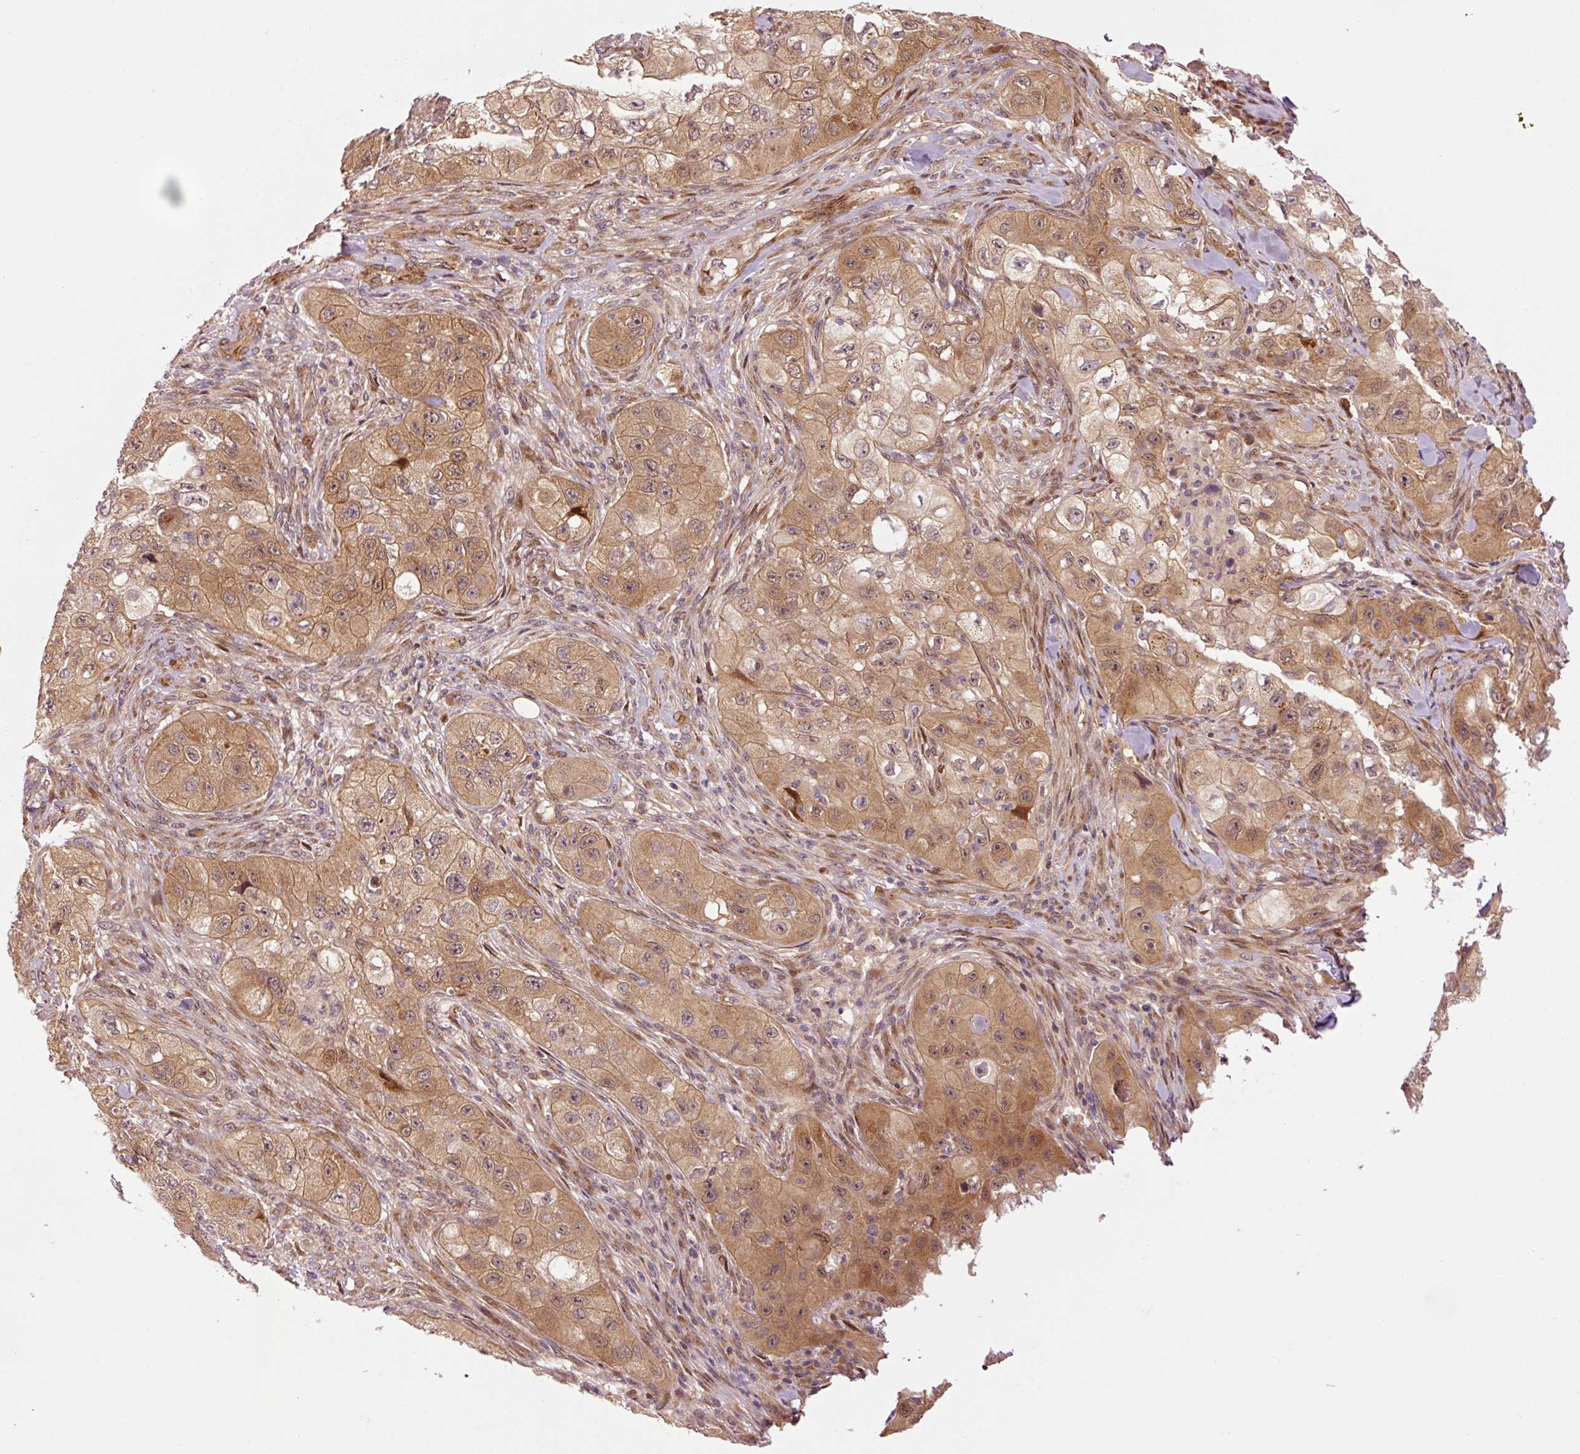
{"staining": {"intensity": "moderate", "quantity": ">75%", "location": "cytoplasmic/membranous,nuclear"}, "tissue": "skin cancer", "cell_type": "Tumor cells", "image_type": "cancer", "snomed": [{"axis": "morphology", "description": "Squamous cell carcinoma, NOS"}, {"axis": "topography", "description": "Skin"}, {"axis": "topography", "description": "Subcutis"}], "caption": "Skin squamous cell carcinoma was stained to show a protein in brown. There is medium levels of moderate cytoplasmic/membranous and nuclear staining in approximately >75% of tumor cells.", "gene": "PPP1R14B", "patient": {"sex": "male", "age": 73}}